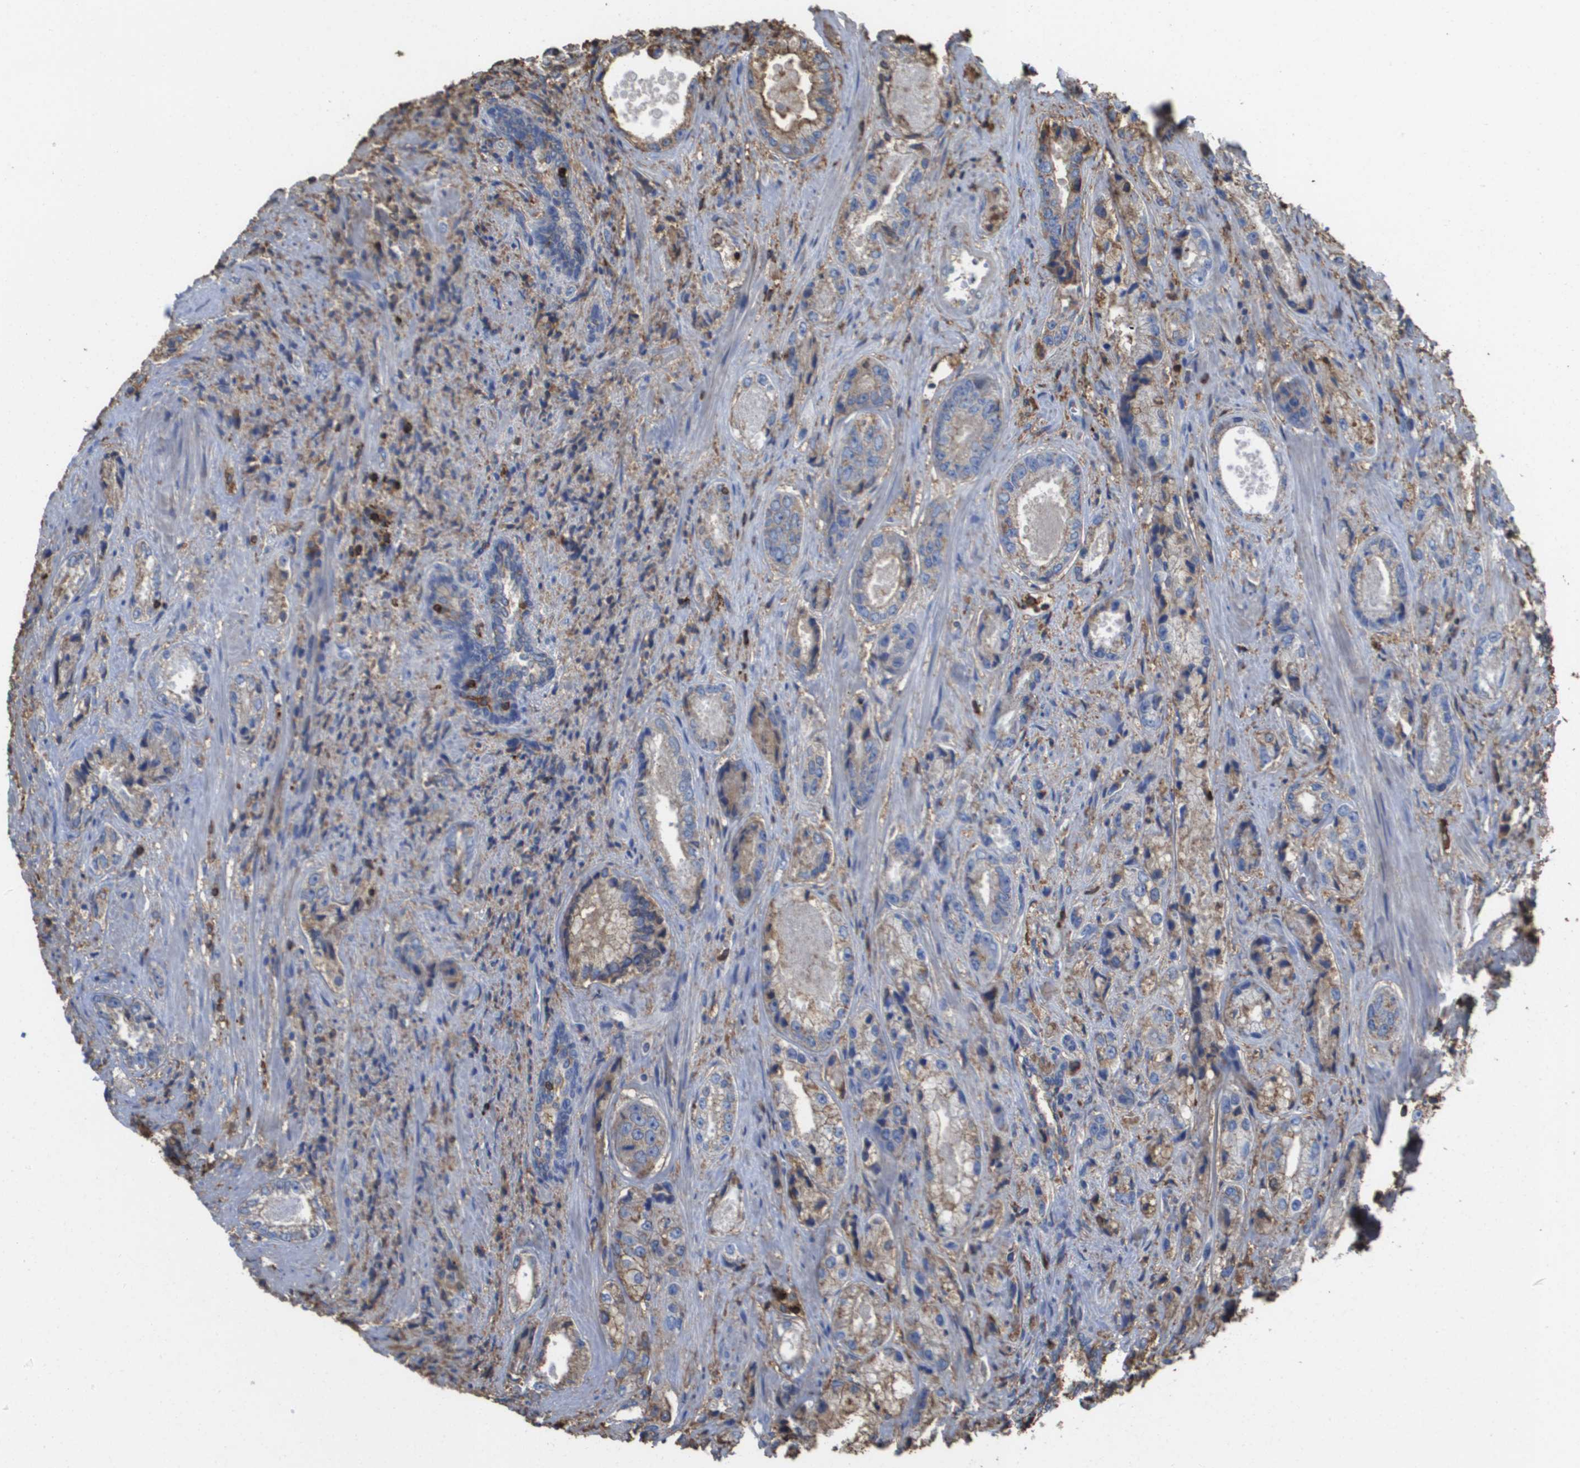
{"staining": {"intensity": "weak", "quantity": "25%-75%", "location": "cytoplasmic/membranous"}, "tissue": "prostate cancer", "cell_type": "Tumor cells", "image_type": "cancer", "snomed": [{"axis": "morphology", "description": "Adenocarcinoma, High grade"}, {"axis": "topography", "description": "Prostate"}], "caption": "Protein expression analysis of human prostate high-grade adenocarcinoma reveals weak cytoplasmic/membranous positivity in approximately 25%-75% of tumor cells.", "gene": "PASK", "patient": {"sex": "male", "age": 61}}